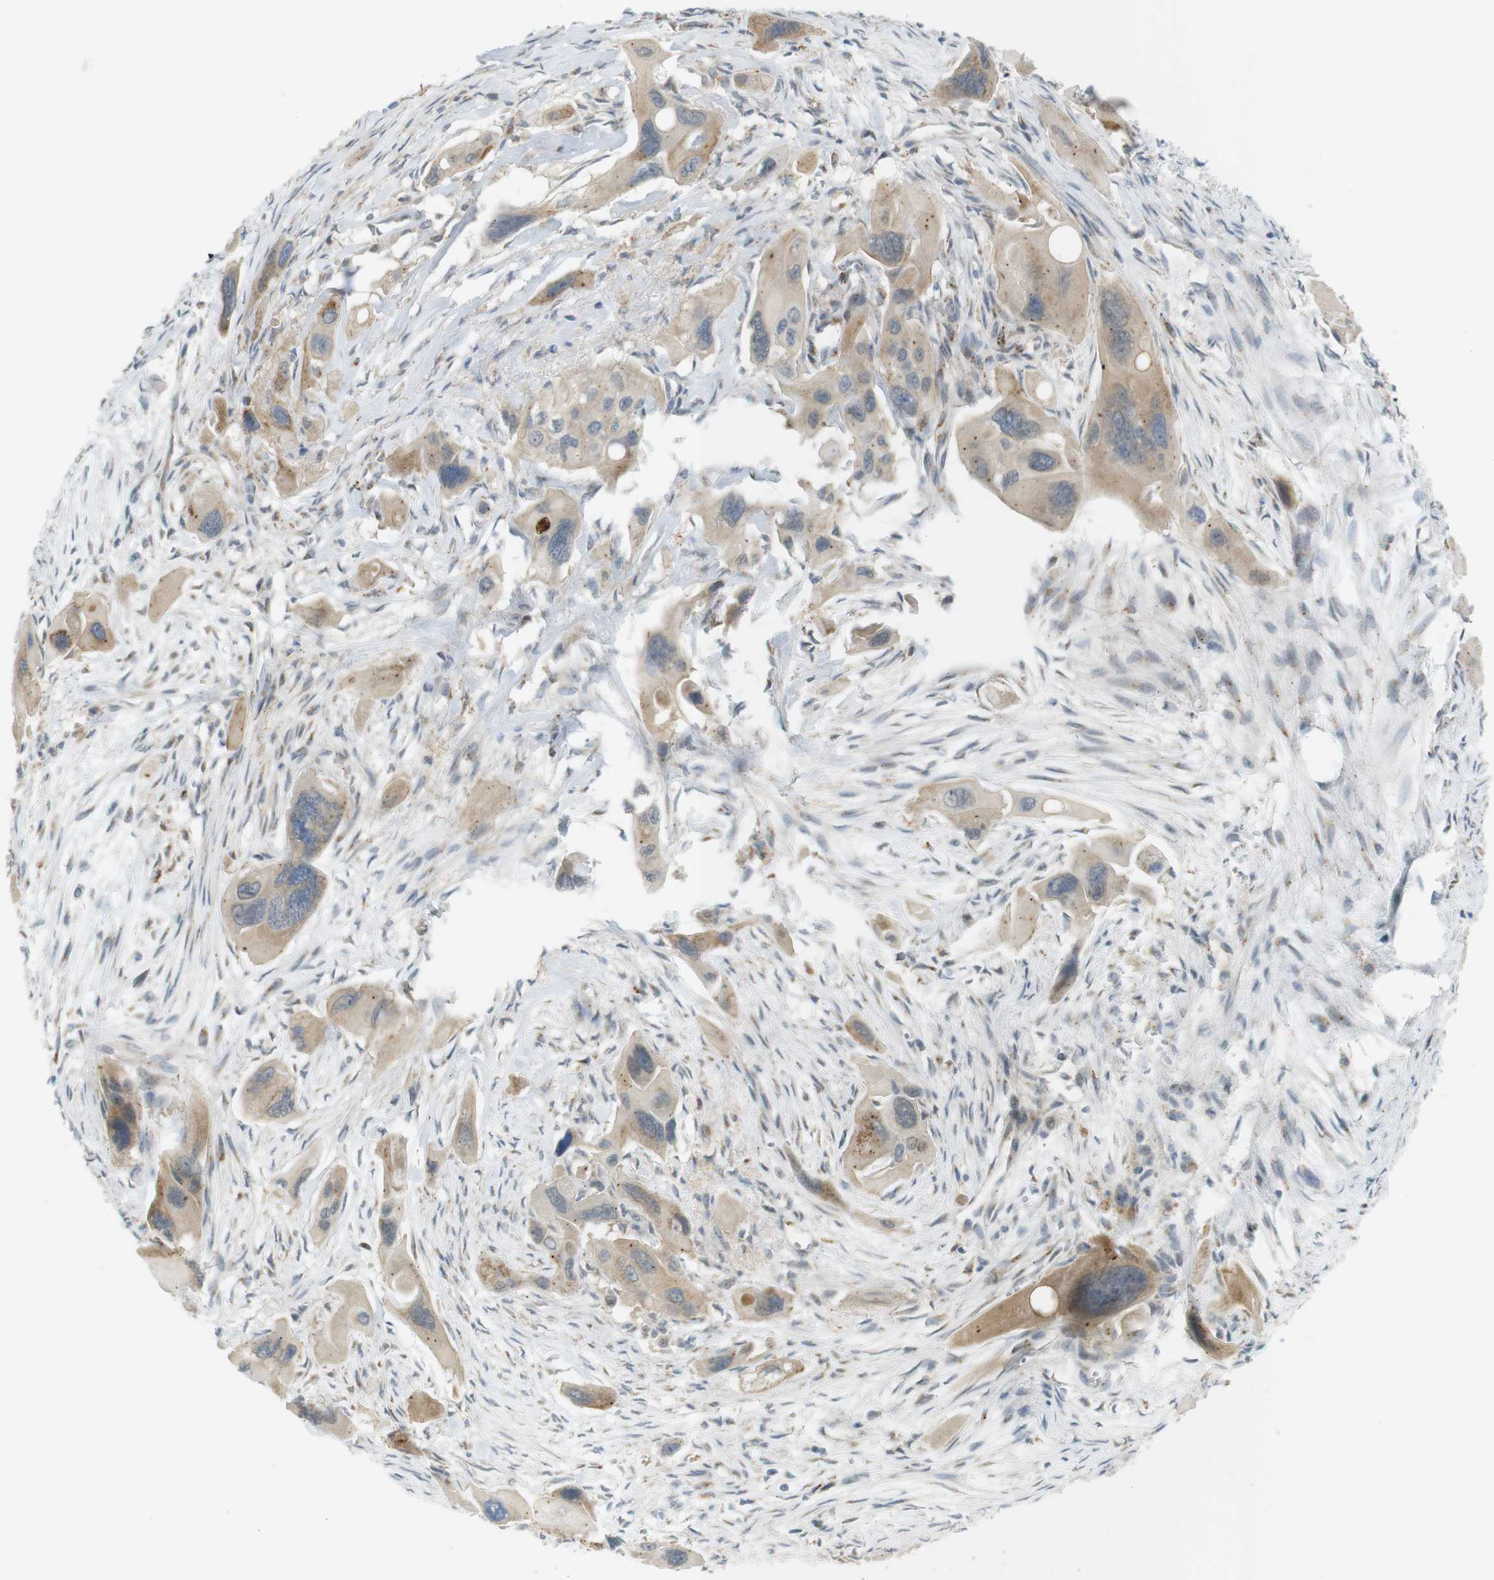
{"staining": {"intensity": "moderate", "quantity": ">75%", "location": "cytoplasmic/membranous"}, "tissue": "pancreatic cancer", "cell_type": "Tumor cells", "image_type": "cancer", "snomed": [{"axis": "morphology", "description": "Adenocarcinoma, NOS"}, {"axis": "topography", "description": "Pancreas"}], "caption": "Immunohistochemistry (DAB) staining of adenocarcinoma (pancreatic) demonstrates moderate cytoplasmic/membranous protein staining in approximately >75% of tumor cells.", "gene": "UGT8", "patient": {"sex": "male", "age": 73}}